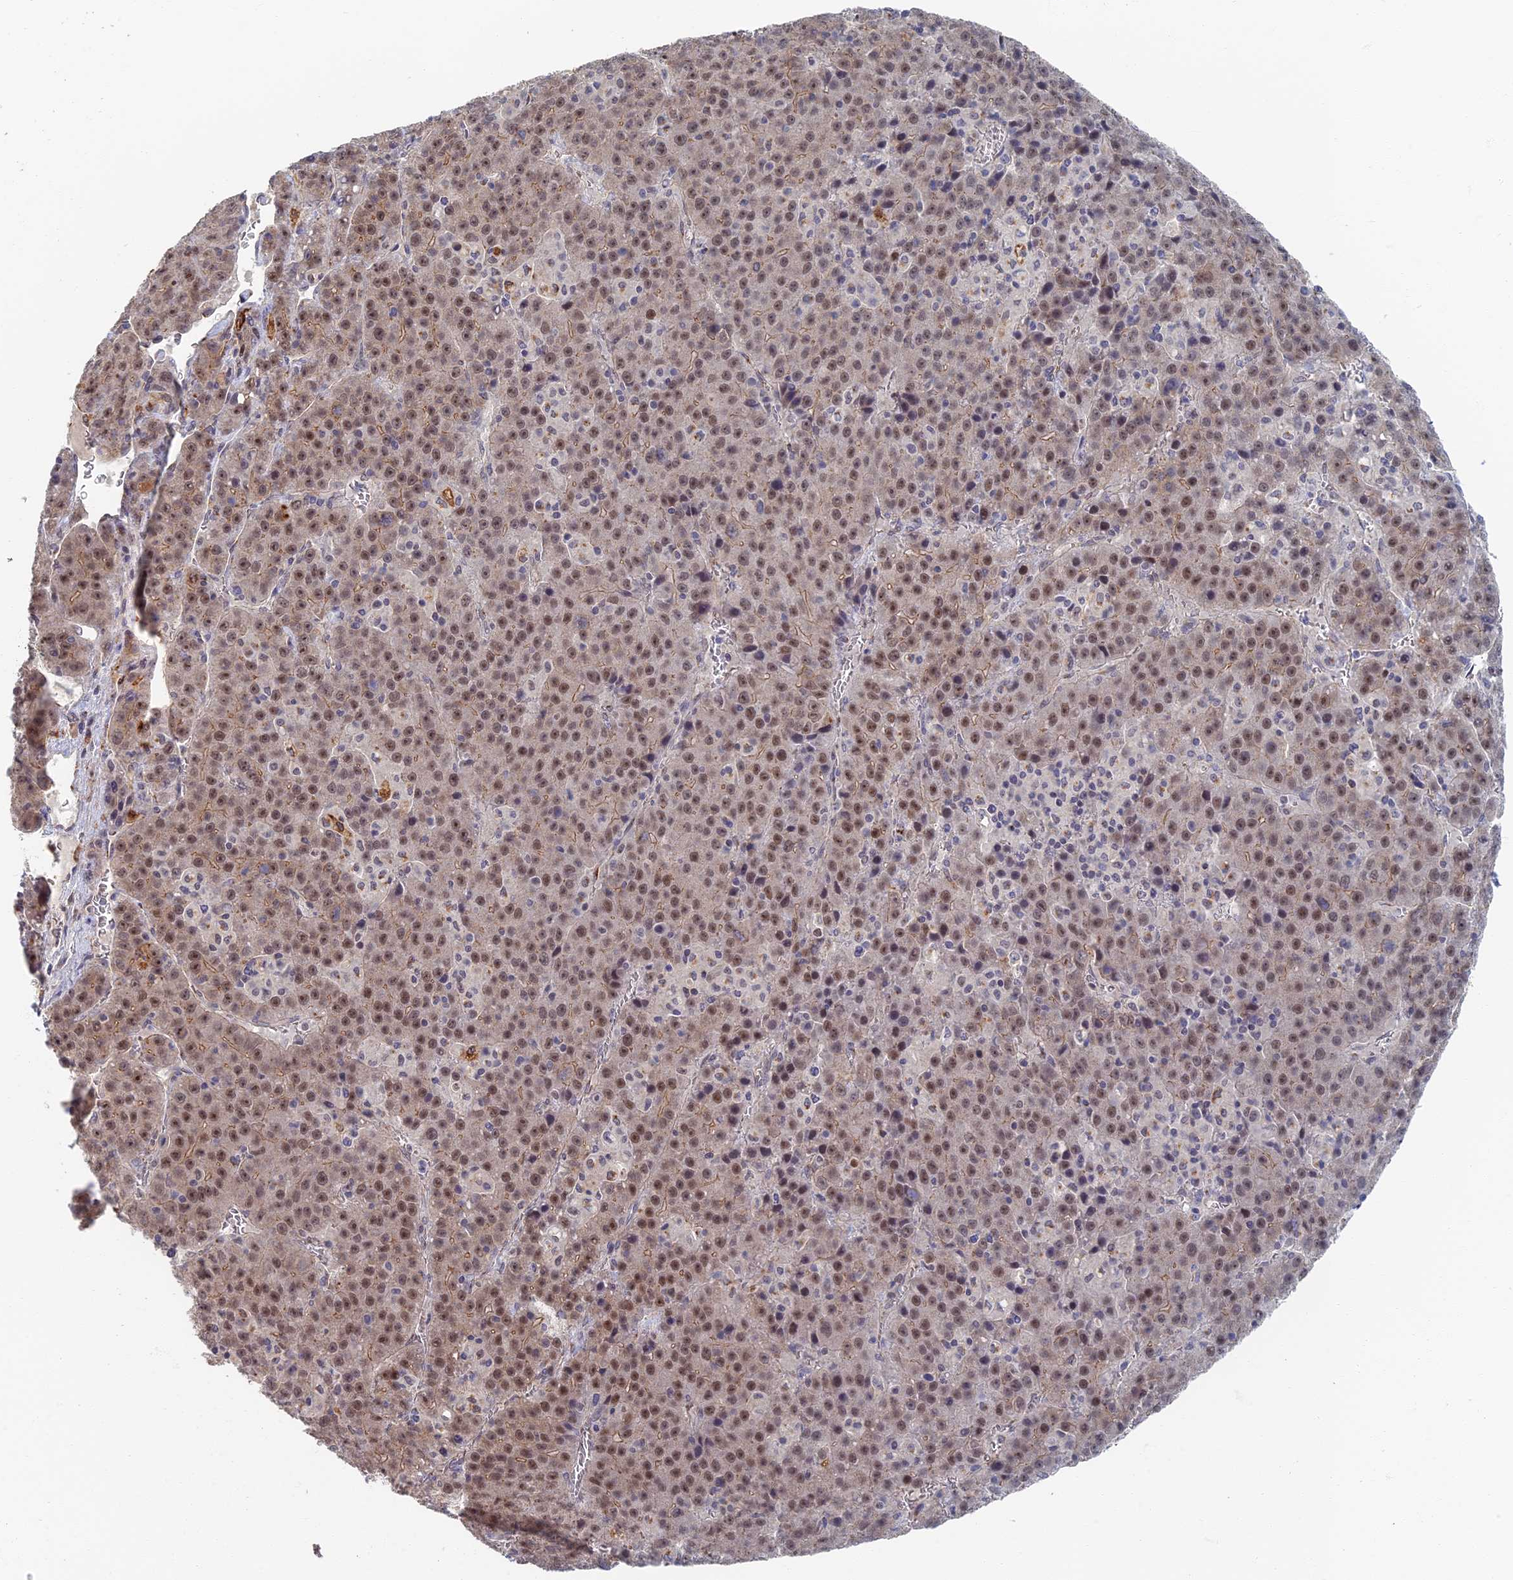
{"staining": {"intensity": "weak", "quantity": ">75%", "location": "nuclear"}, "tissue": "liver cancer", "cell_type": "Tumor cells", "image_type": "cancer", "snomed": [{"axis": "morphology", "description": "Carcinoma, Hepatocellular, NOS"}, {"axis": "topography", "description": "Liver"}], "caption": "Human liver cancer (hepatocellular carcinoma) stained with a protein marker exhibits weak staining in tumor cells.", "gene": "GPATCH1", "patient": {"sex": "female", "age": 53}}